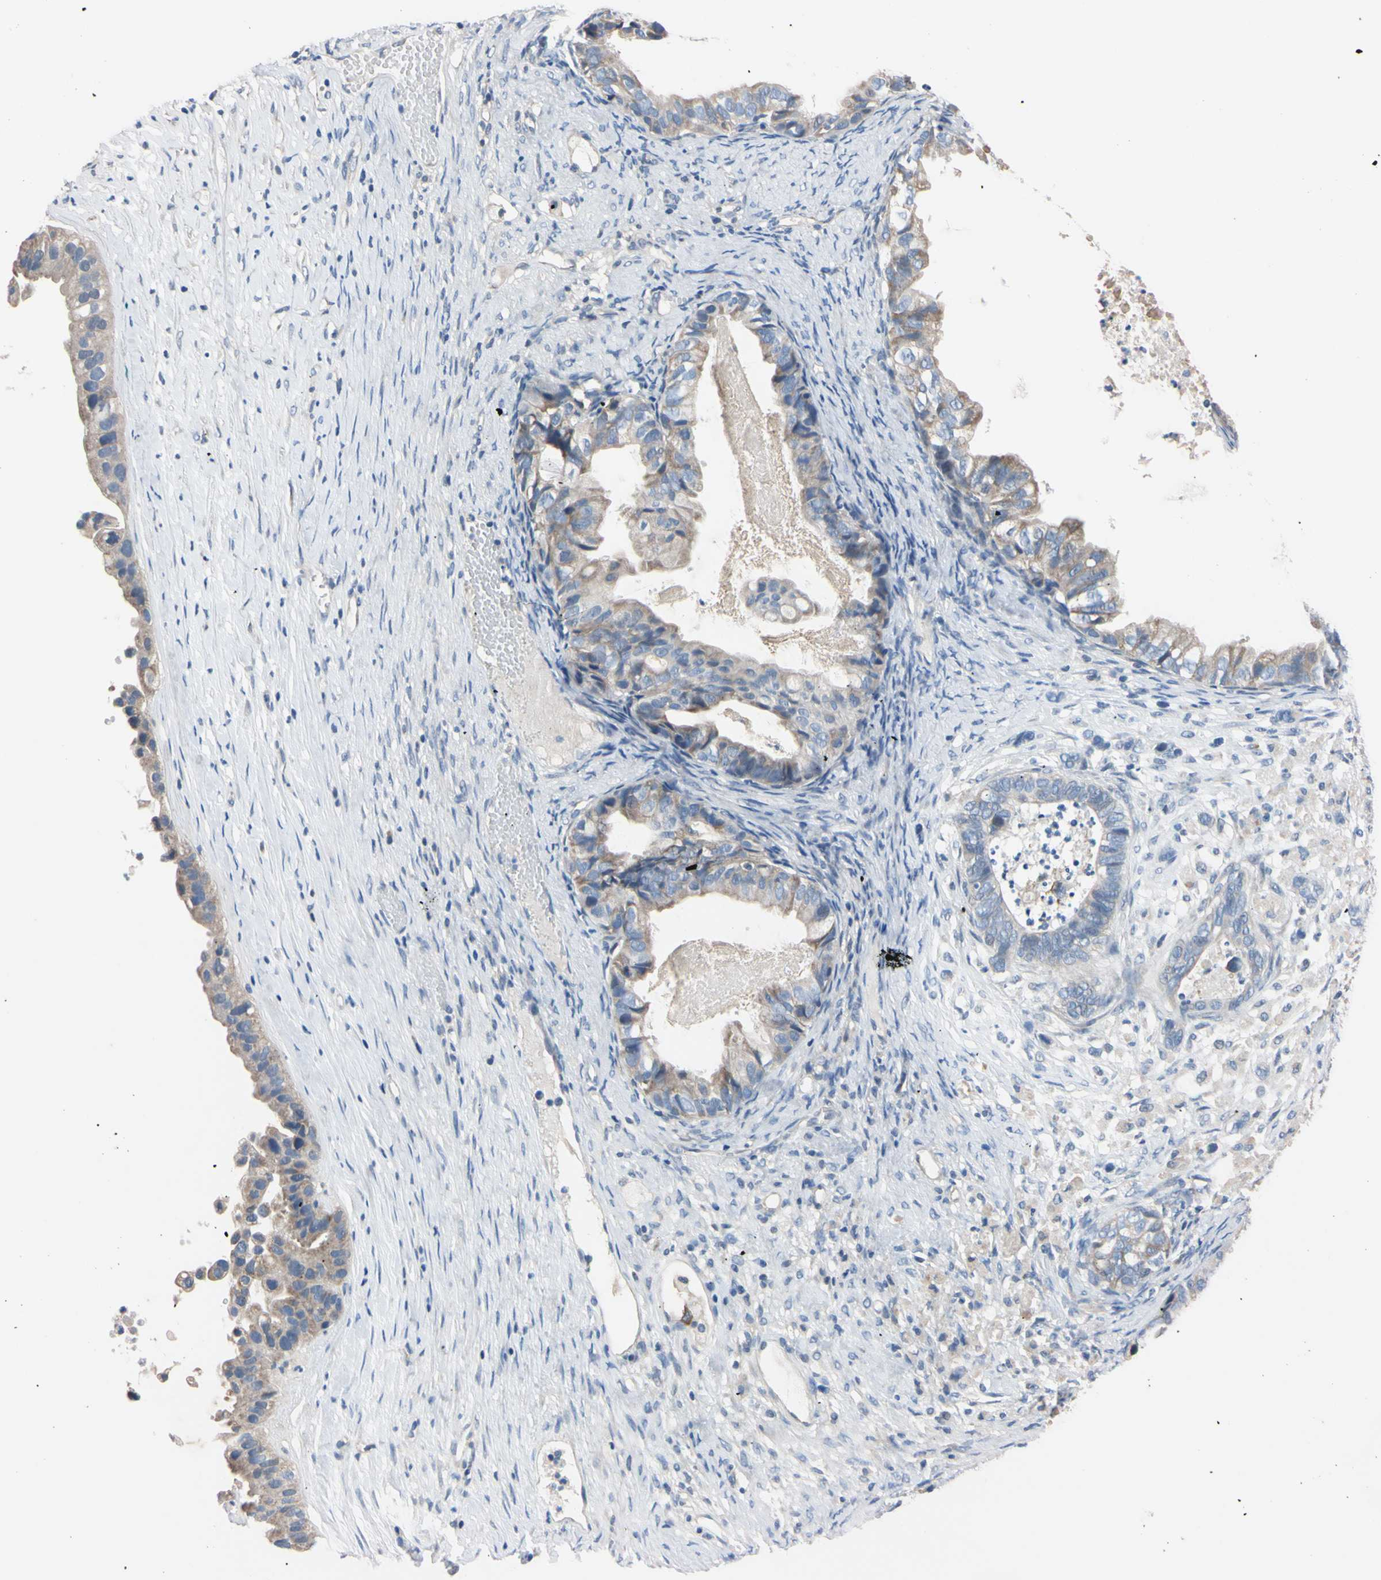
{"staining": {"intensity": "weak", "quantity": ">75%", "location": "cytoplasmic/membranous"}, "tissue": "ovarian cancer", "cell_type": "Tumor cells", "image_type": "cancer", "snomed": [{"axis": "morphology", "description": "Cystadenocarcinoma, mucinous, NOS"}, {"axis": "topography", "description": "Ovary"}], "caption": "Protein analysis of ovarian cancer (mucinous cystadenocarcinoma) tissue shows weak cytoplasmic/membranous expression in about >75% of tumor cells.", "gene": "PNKD", "patient": {"sex": "female", "age": 80}}